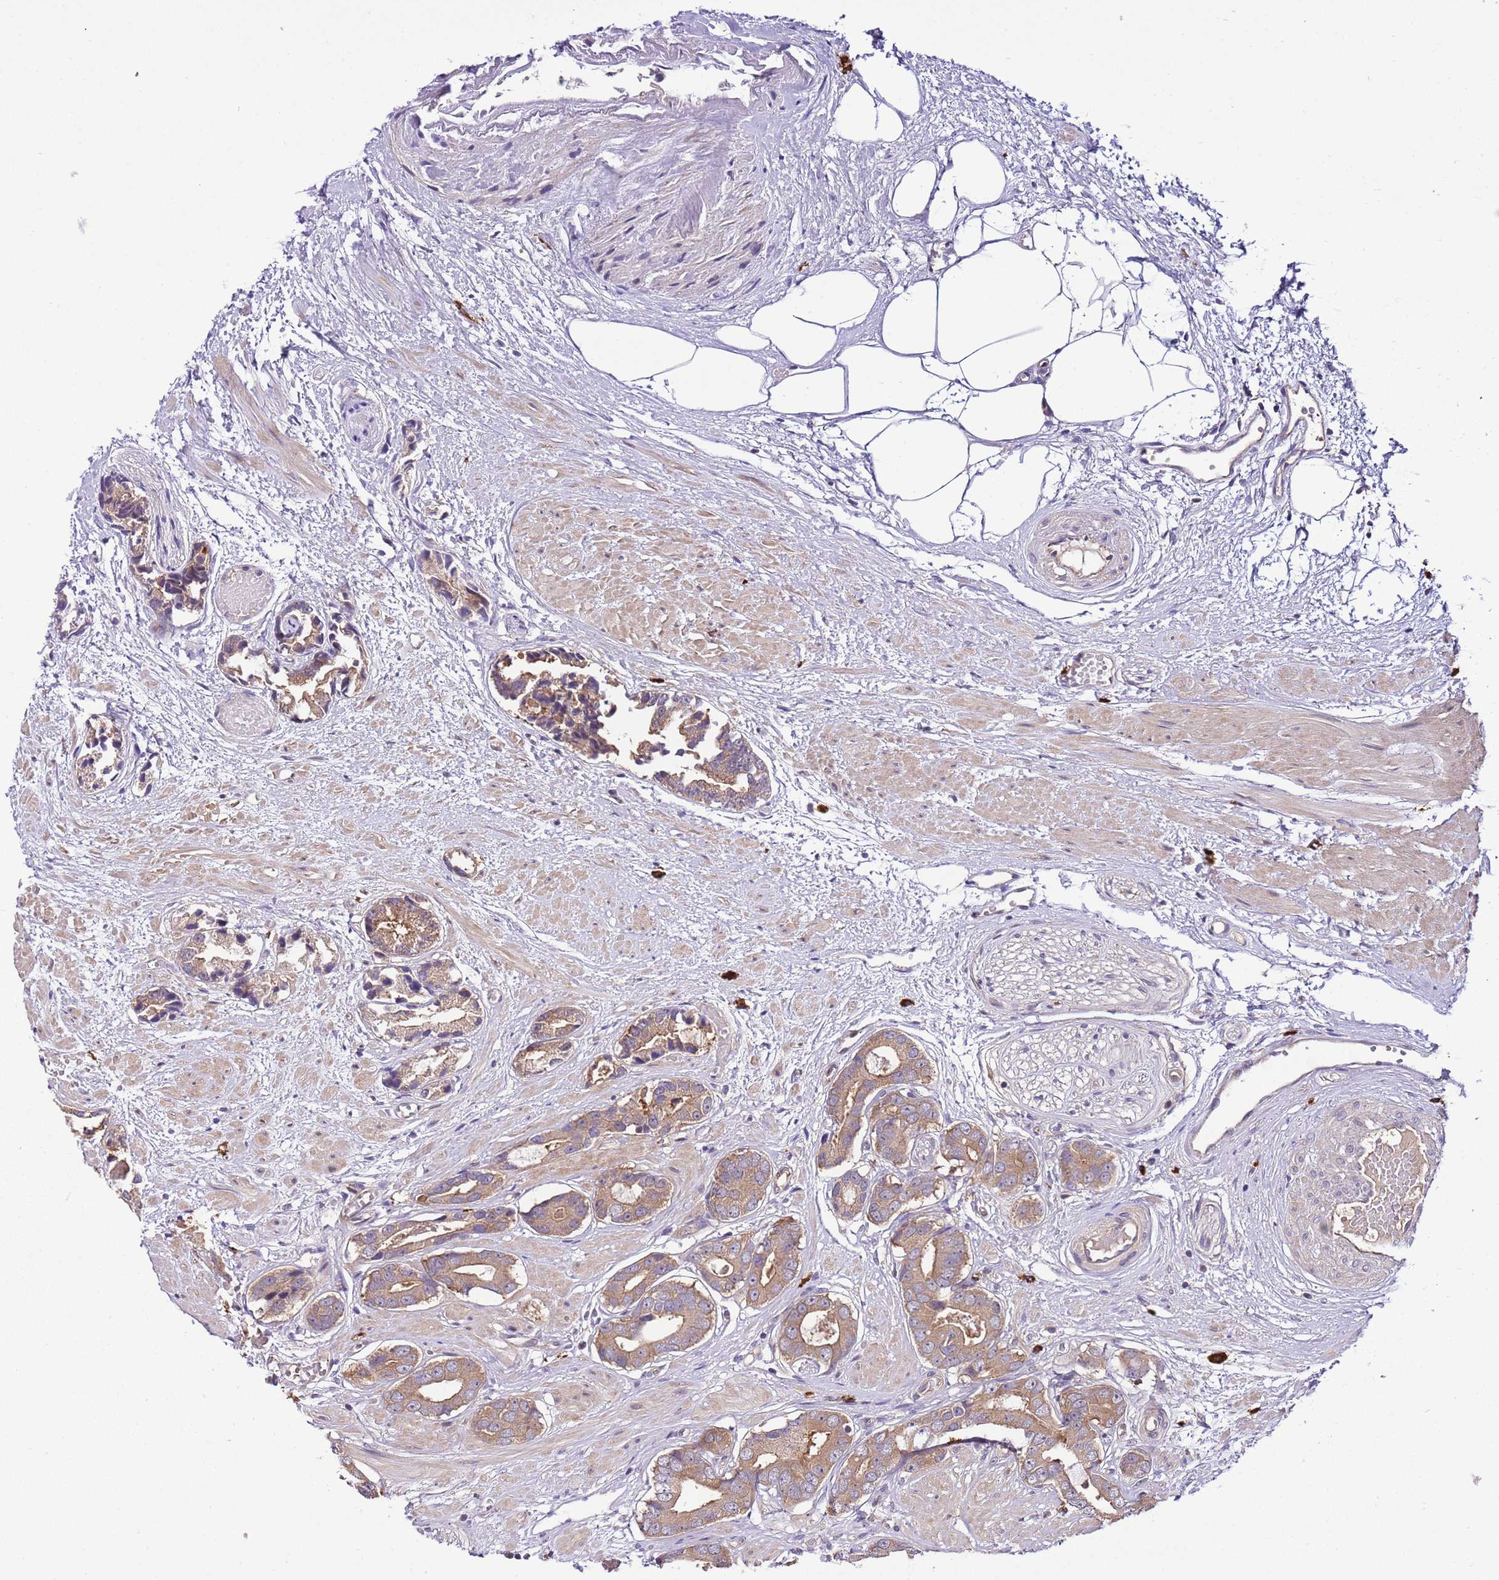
{"staining": {"intensity": "moderate", "quantity": ">75%", "location": "cytoplasmic/membranous"}, "tissue": "prostate cancer", "cell_type": "Tumor cells", "image_type": "cancer", "snomed": [{"axis": "morphology", "description": "Adenocarcinoma, Low grade"}, {"axis": "topography", "description": "Prostate"}], "caption": "Prostate adenocarcinoma (low-grade) stained with a protein marker shows moderate staining in tumor cells.", "gene": "DONSON", "patient": {"sex": "male", "age": 64}}